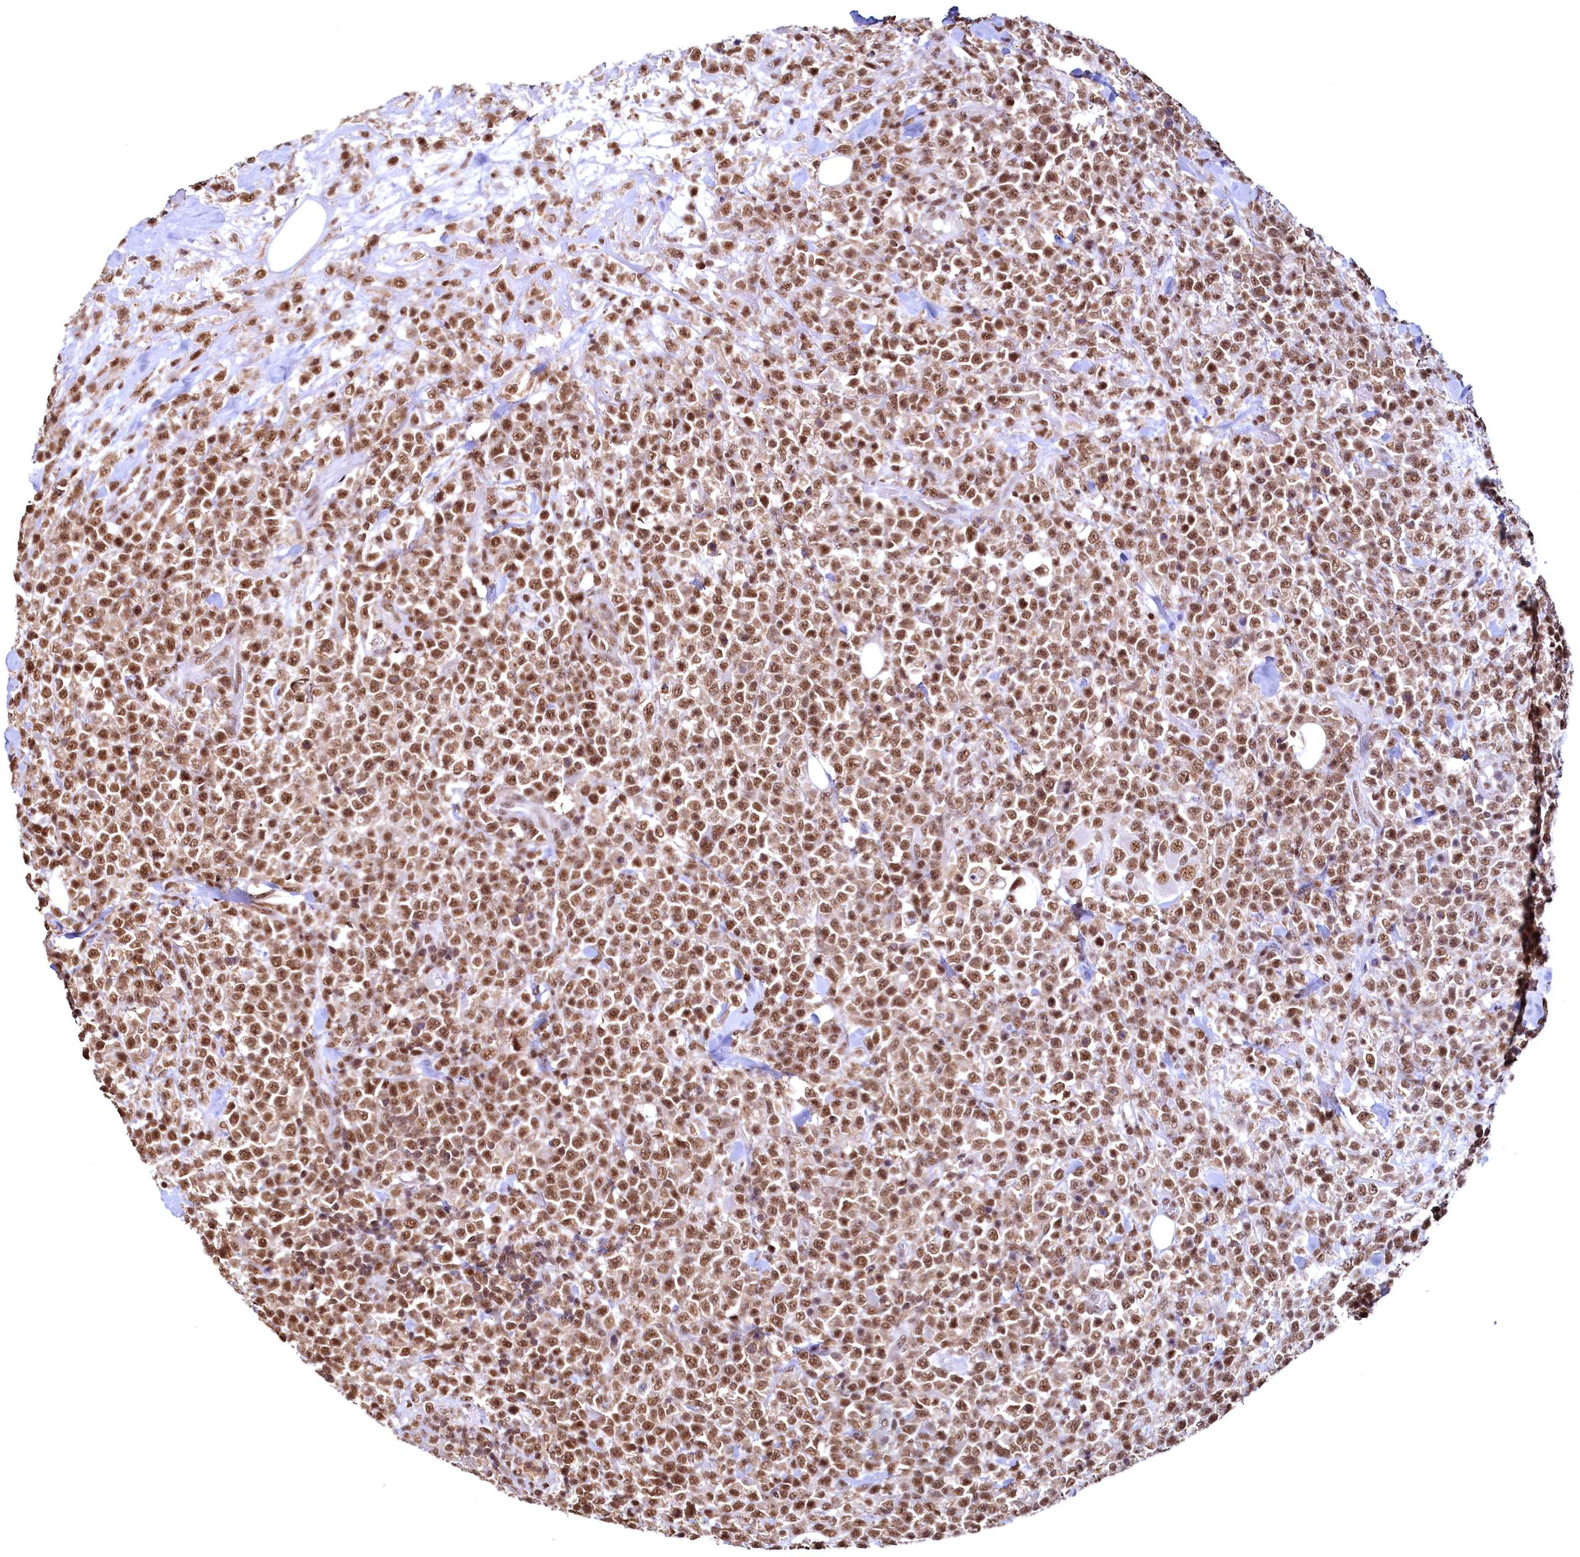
{"staining": {"intensity": "strong", "quantity": ">75%", "location": "nuclear"}, "tissue": "lymphoma", "cell_type": "Tumor cells", "image_type": "cancer", "snomed": [{"axis": "morphology", "description": "Malignant lymphoma, non-Hodgkin's type, High grade"}, {"axis": "topography", "description": "Colon"}], "caption": "A brown stain labels strong nuclear staining of a protein in human high-grade malignant lymphoma, non-Hodgkin's type tumor cells. (DAB IHC, brown staining for protein, blue staining for nuclei).", "gene": "RSRC2", "patient": {"sex": "female", "age": 53}}